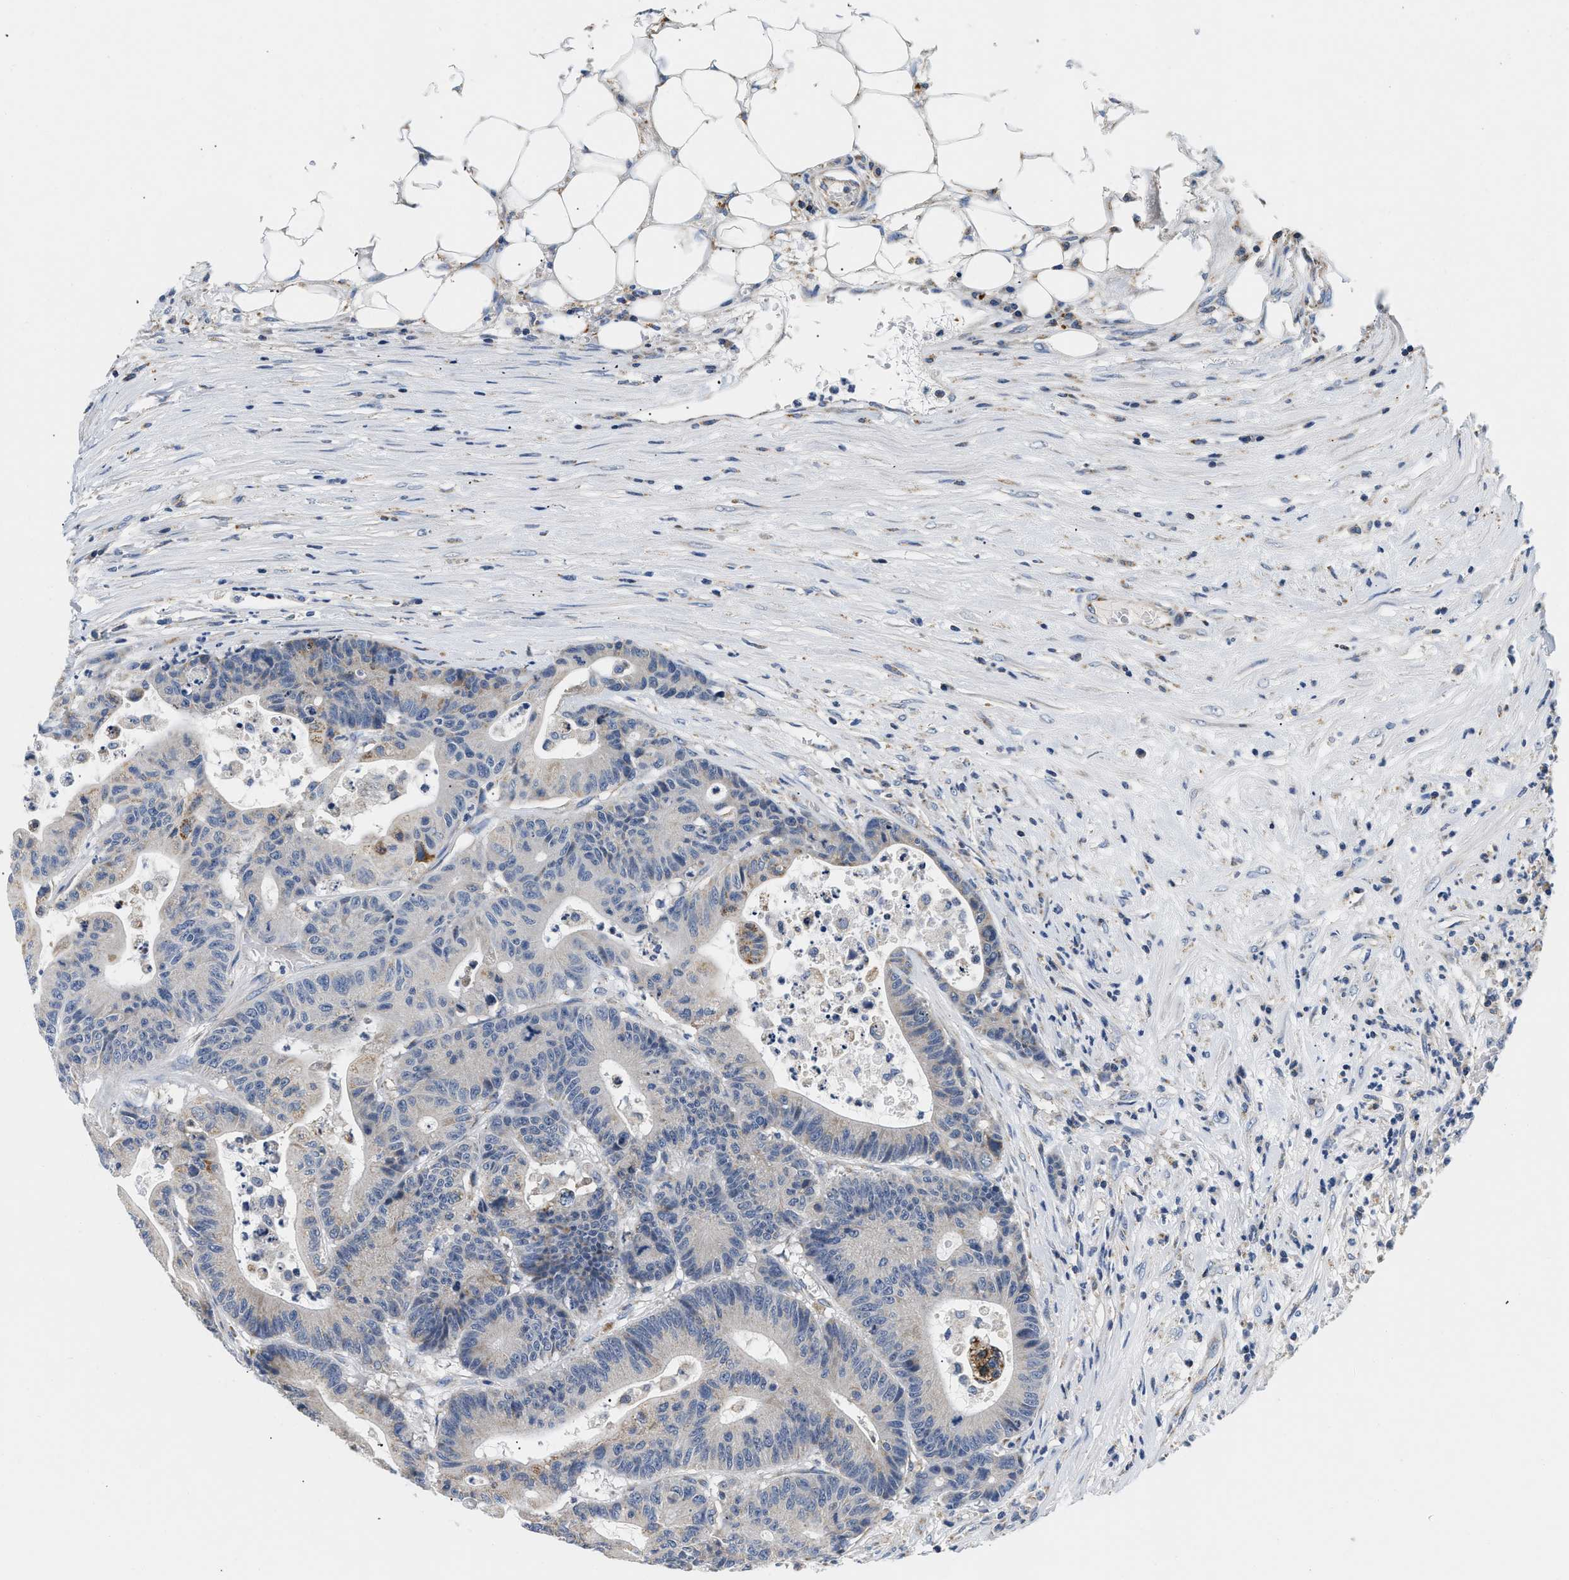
{"staining": {"intensity": "negative", "quantity": "none", "location": "none"}, "tissue": "colorectal cancer", "cell_type": "Tumor cells", "image_type": "cancer", "snomed": [{"axis": "morphology", "description": "Adenocarcinoma, NOS"}, {"axis": "topography", "description": "Colon"}], "caption": "Immunohistochemistry (IHC) image of adenocarcinoma (colorectal) stained for a protein (brown), which shows no expression in tumor cells.", "gene": "PDP1", "patient": {"sex": "female", "age": 84}}